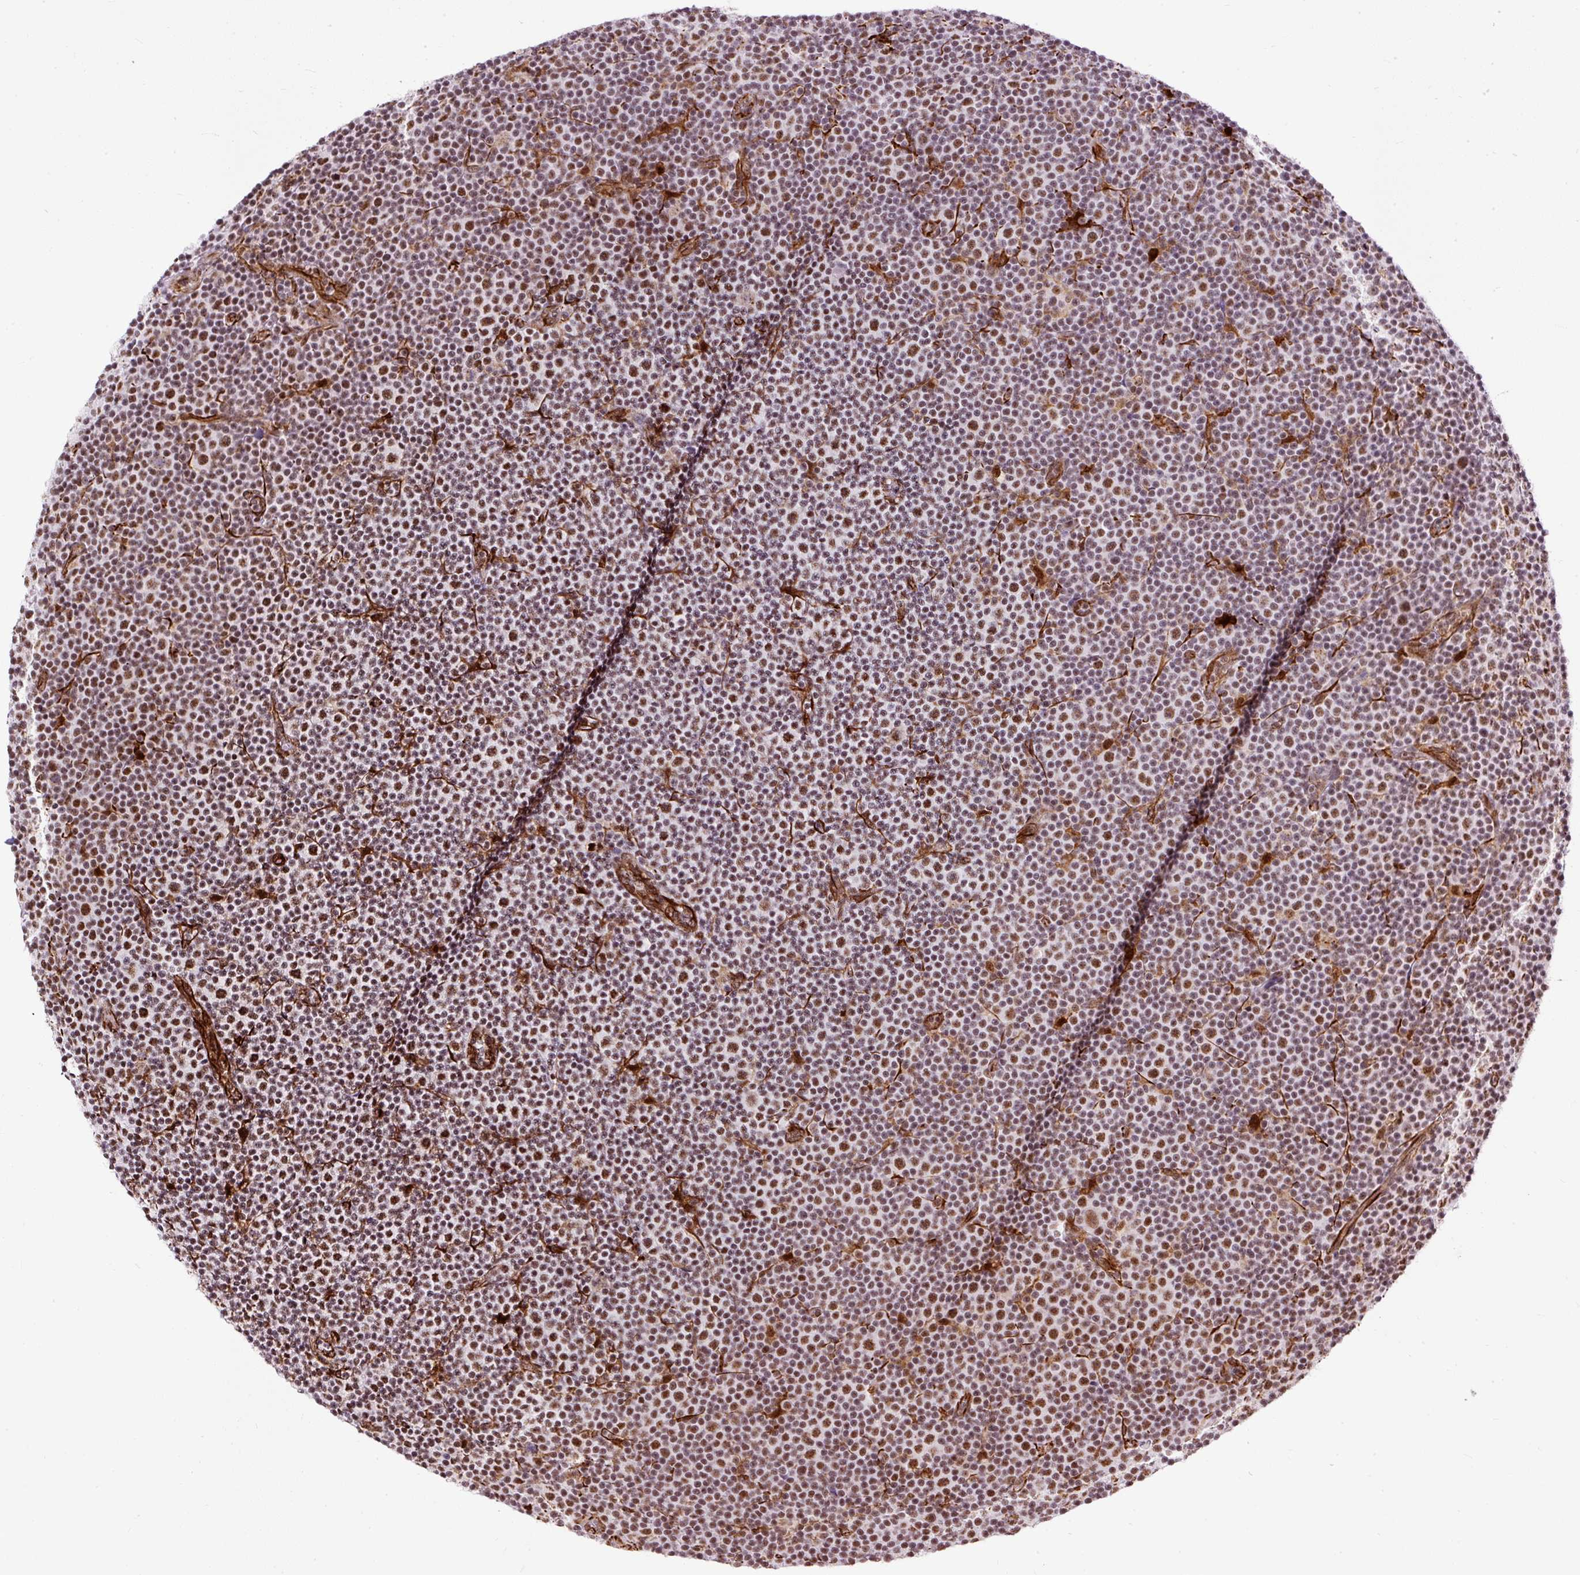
{"staining": {"intensity": "moderate", "quantity": "25%-75%", "location": "nuclear"}, "tissue": "lymphoma", "cell_type": "Tumor cells", "image_type": "cancer", "snomed": [{"axis": "morphology", "description": "Malignant lymphoma, non-Hodgkin's type, Low grade"}, {"axis": "topography", "description": "Lymph node"}], "caption": "Human low-grade malignant lymphoma, non-Hodgkin's type stained with a brown dye shows moderate nuclear positive positivity in about 25%-75% of tumor cells.", "gene": "LUC7L2", "patient": {"sex": "female", "age": 67}}